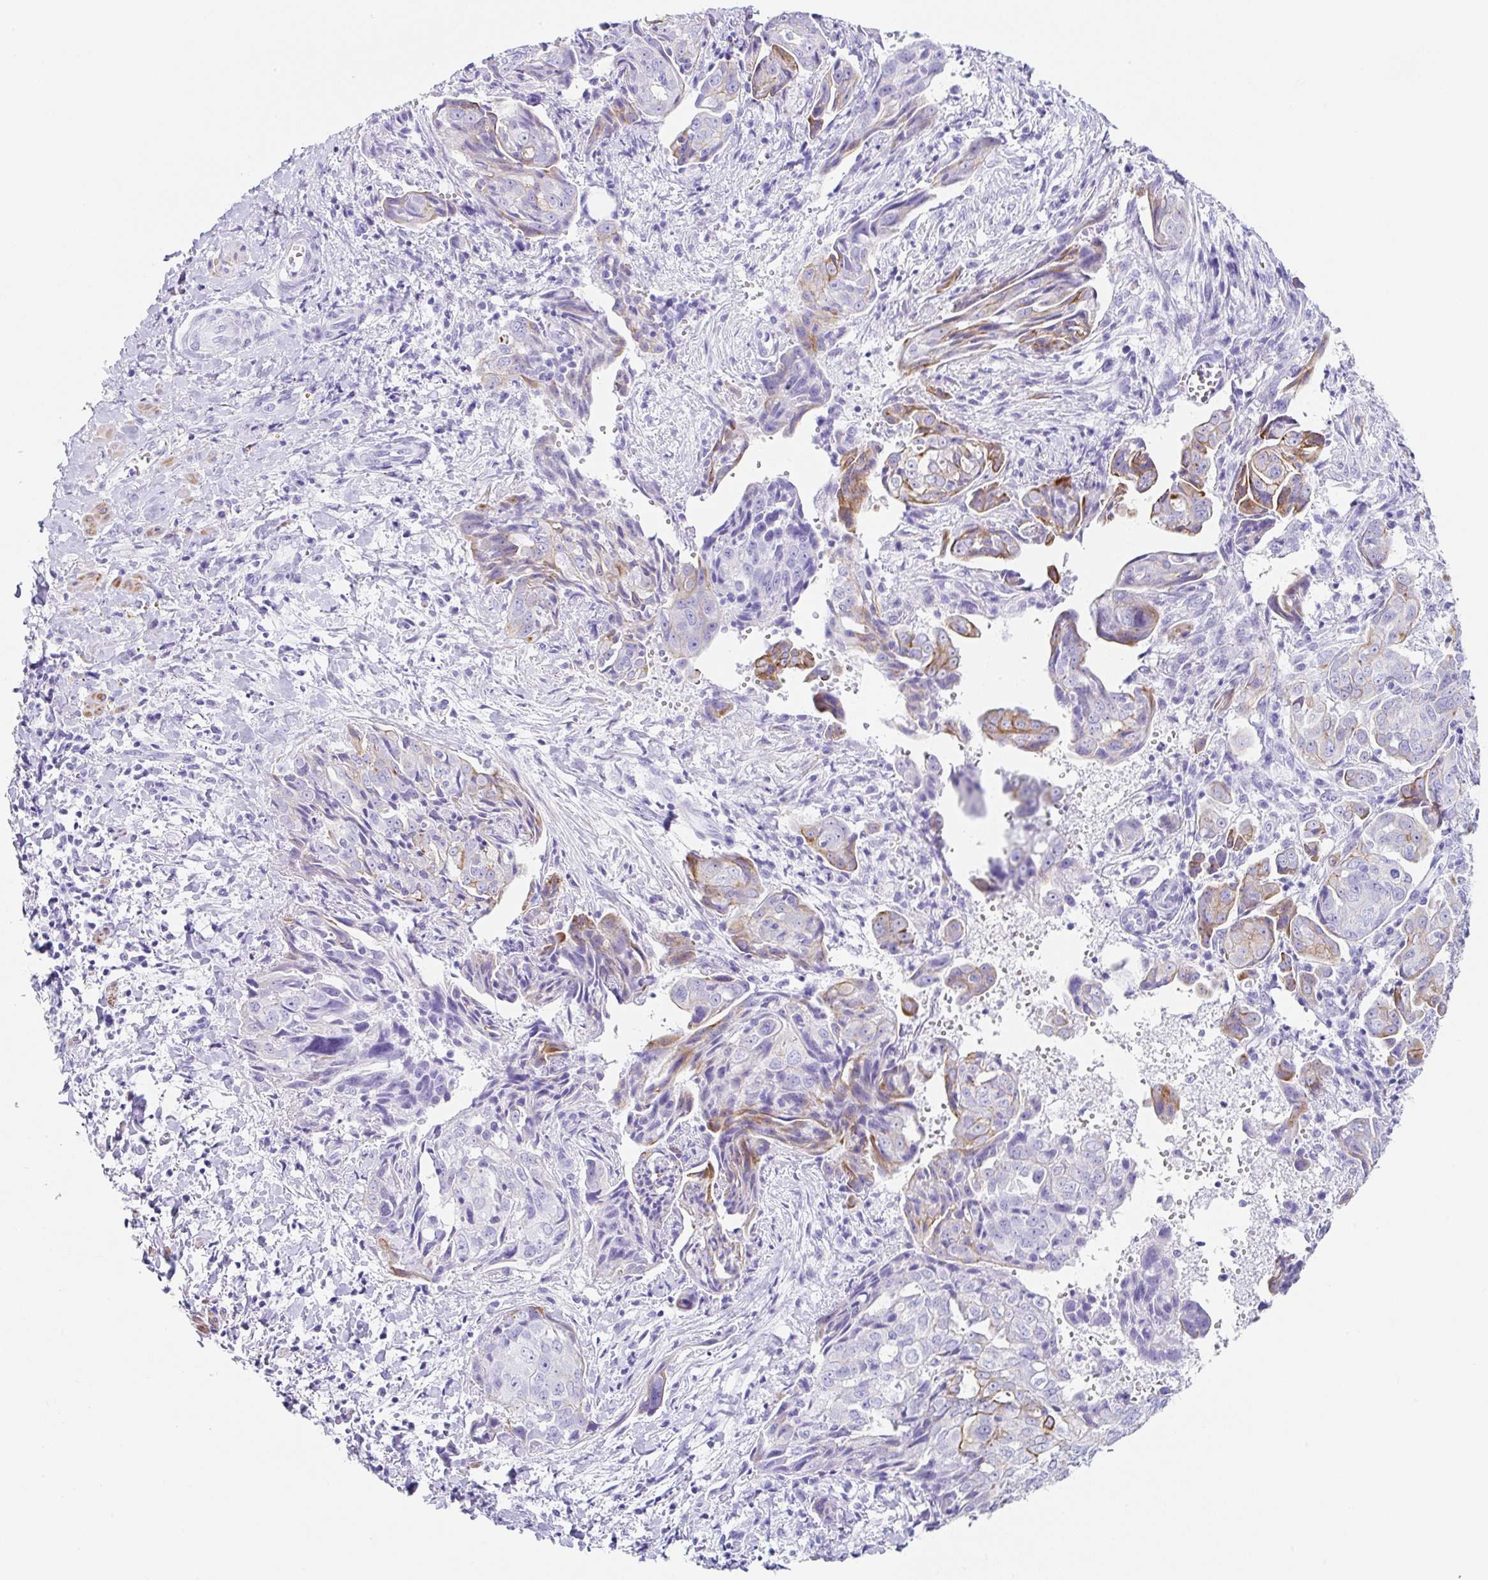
{"staining": {"intensity": "moderate", "quantity": "<25%", "location": "cytoplasmic/membranous"}, "tissue": "ovarian cancer", "cell_type": "Tumor cells", "image_type": "cancer", "snomed": [{"axis": "morphology", "description": "Carcinoma, endometroid"}, {"axis": "topography", "description": "Ovary"}], "caption": "Moderate cytoplasmic/membranous positivity is seen in about <25% of tumor cells in ovarian cancer. The staining was performed using DAB (3,3'-diaminobenzidine) to visualize the protein expression in brown, while the nuclei were stained in blue with hematoxylin (Magnification: 20x).", "gene": "CLDND2", "patient": {"sex": "female", "age": 70}}